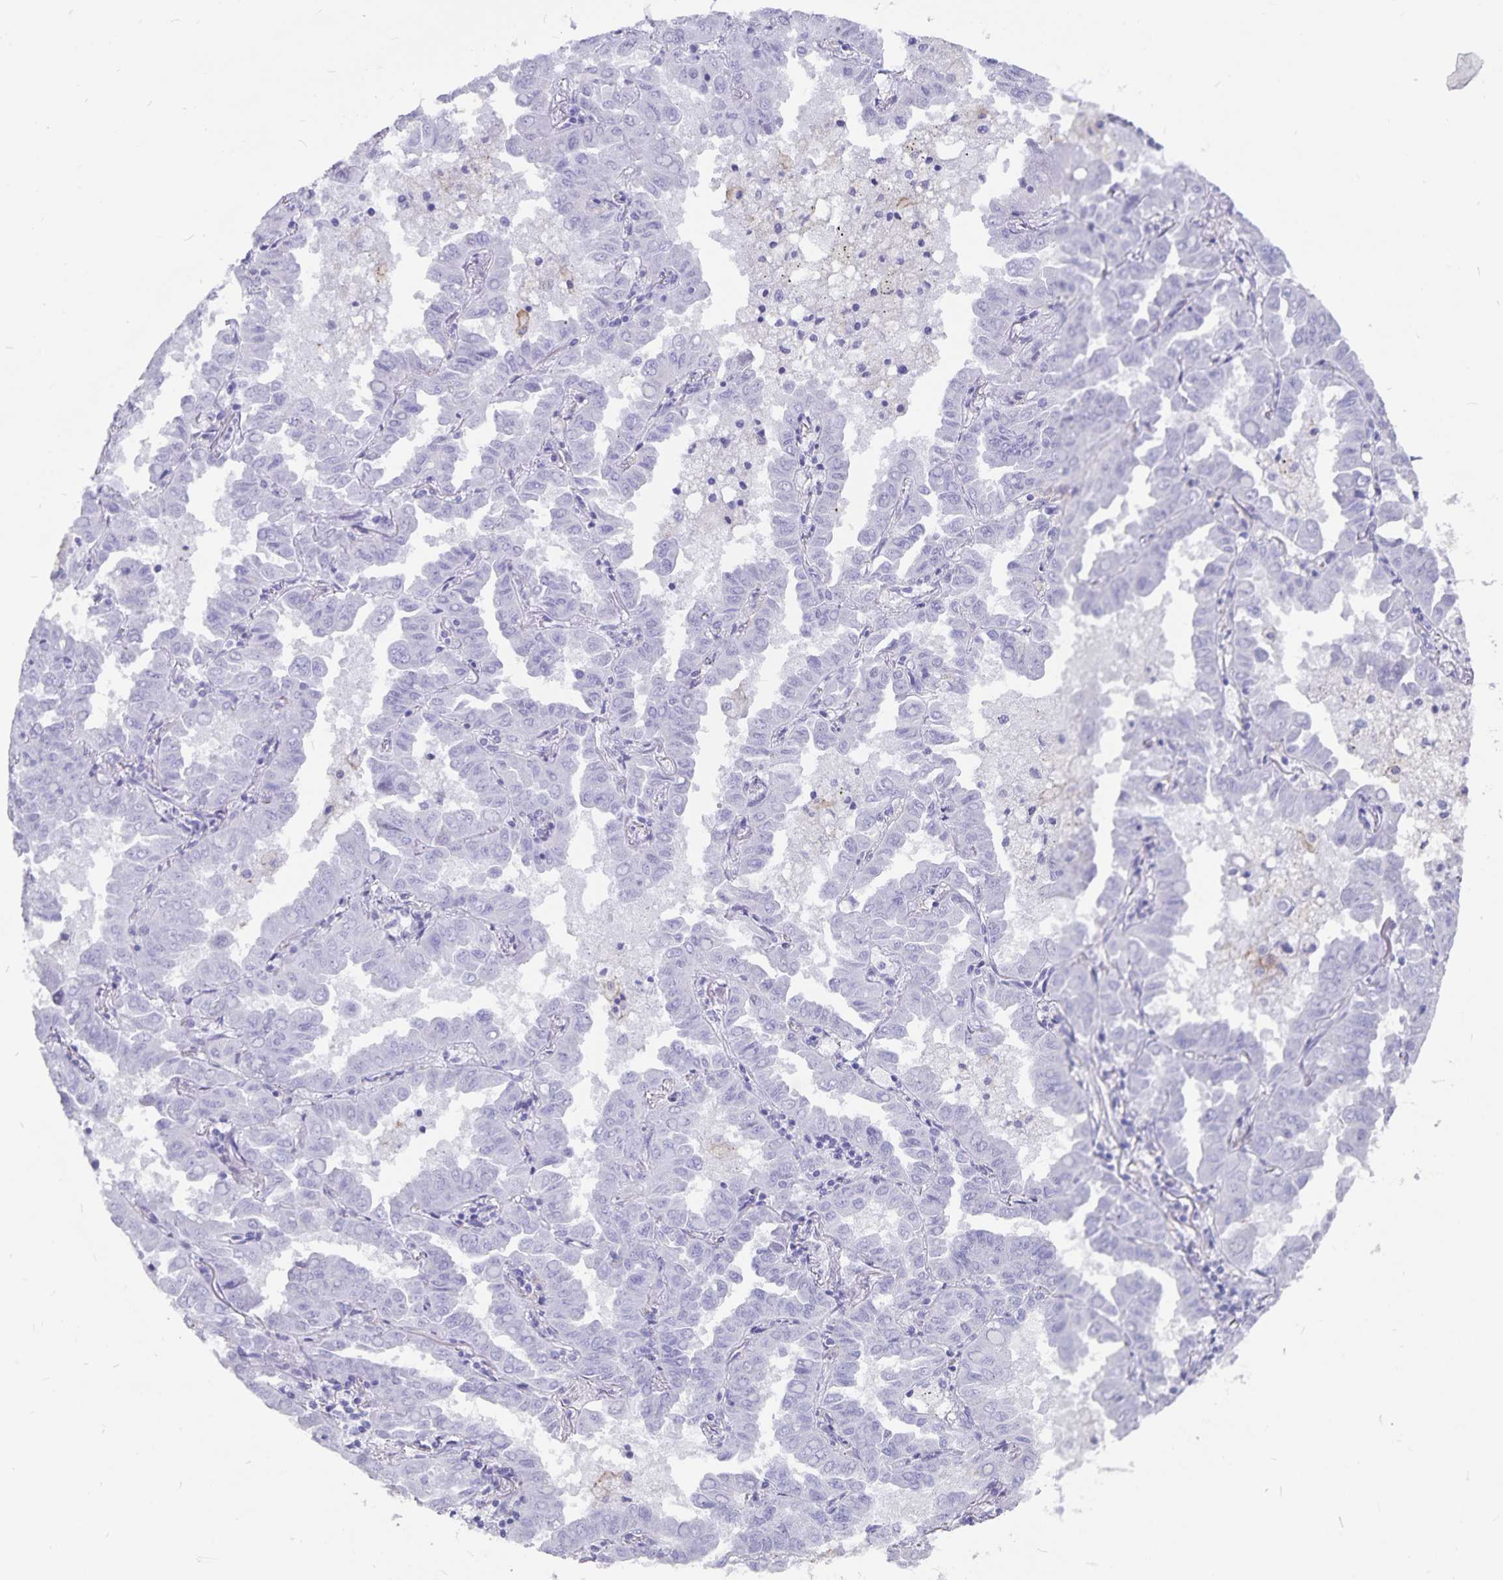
{"staining": {"intensity": "negative", "quantity": "none", "location": "none"}, "tissue": "lung cancer", "cell_type": "Tumor cells", "image_type": "cancer", "snomed": [{"axis": "morphology", "description": "Adenocarcinoma, NOS"}, {"axis": "topography", "description": "Lung"}], "caption": "Human lung cancer stained for a protein using IHC exhibits no staining in tumor cells.", "gene": "PLAC1", "patient": {"sex": "male", "age": 64}}